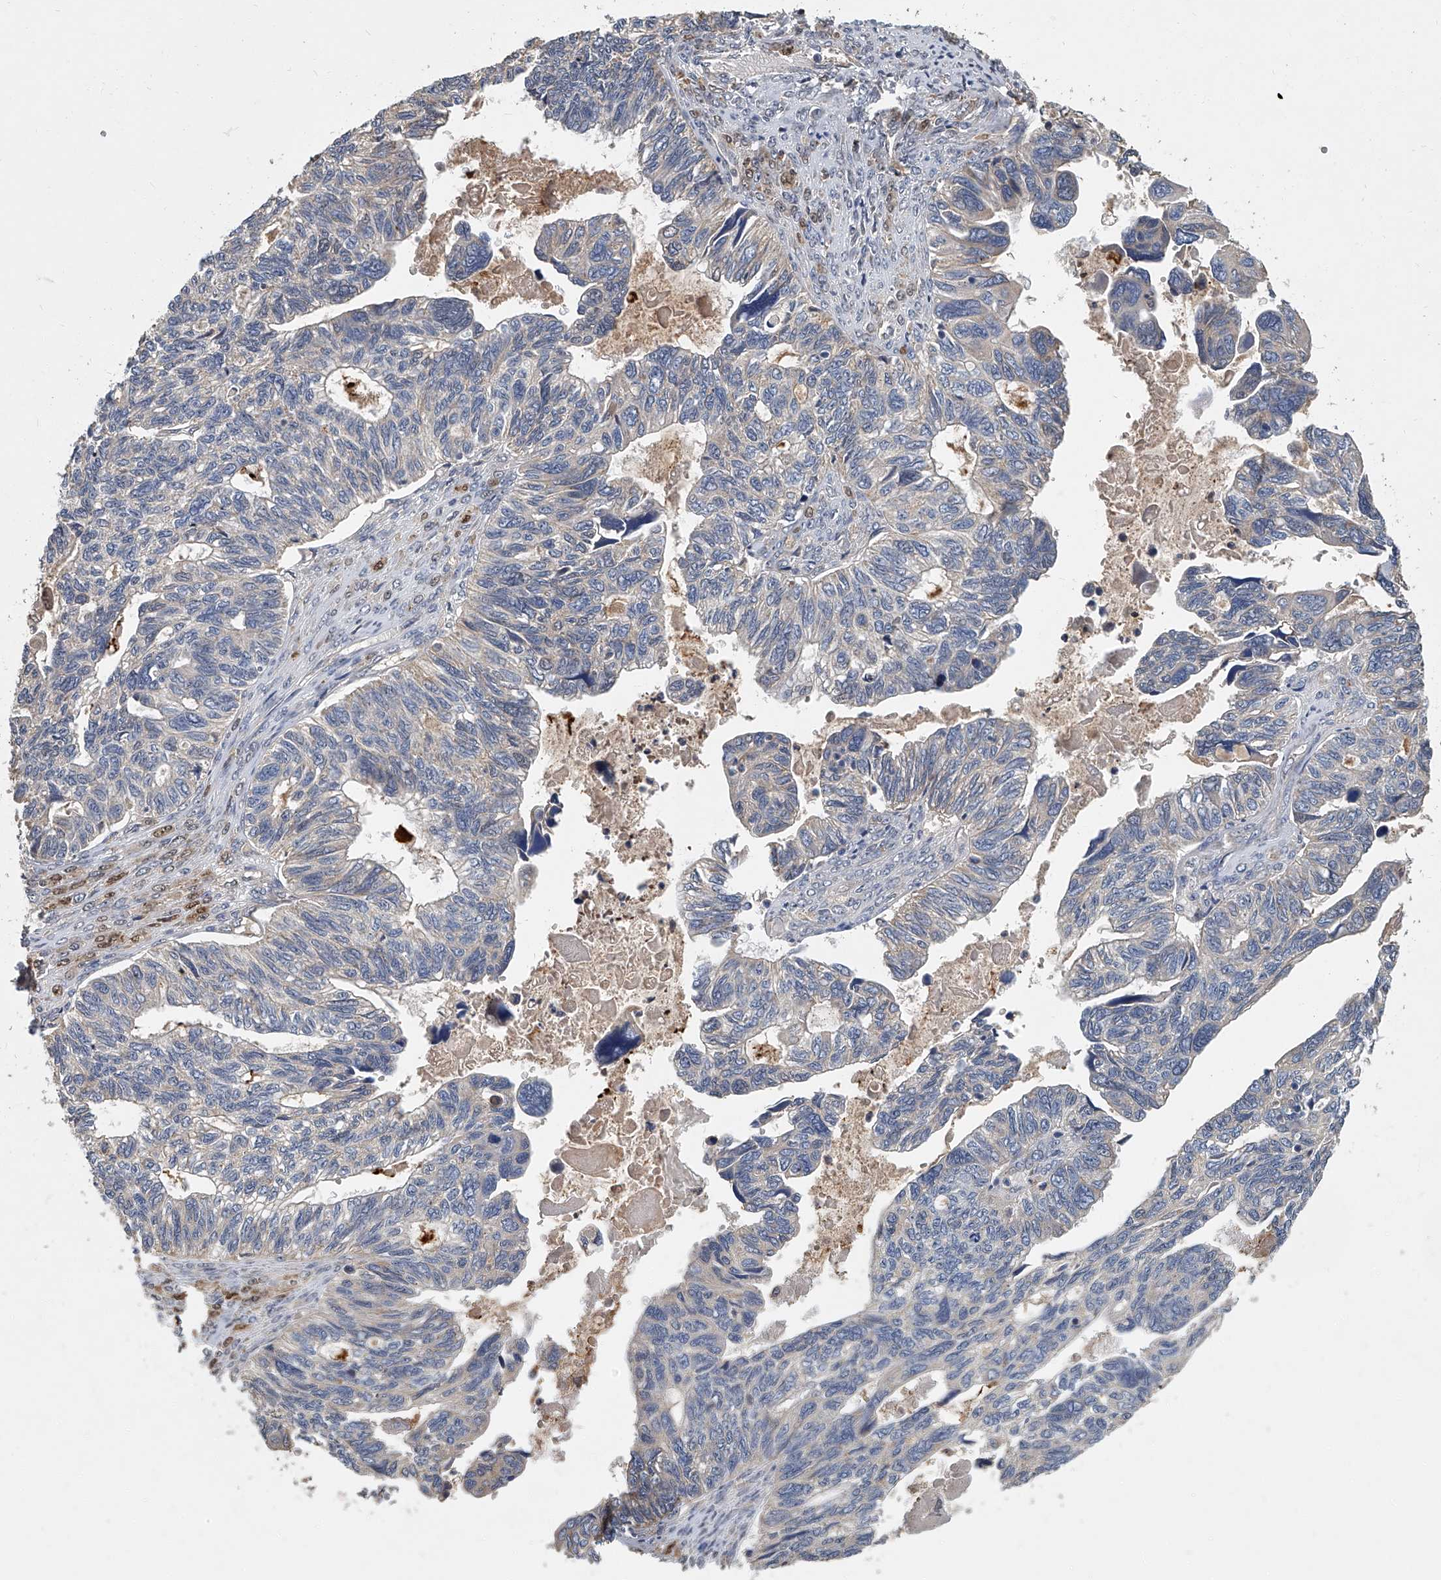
{"staining": {"intensity": "negative", "quantity": "none", "location": "none"}, "tissue": "ovarian cancer", "cell_type": "Tumor cells", "image_type": "cancer", "snomed": [{"axis": "morphology", "description": "Cystadenocarcinoma, serous, NOS"}, {"axis": "topography", "description": "Ovary"}], "caption": "Tumor cells are negative for brown protein staining in serous cystadenocarcinoma (ovarian).", "gene": "JAG2", "patient": {"sex": "female", "age": 79}}